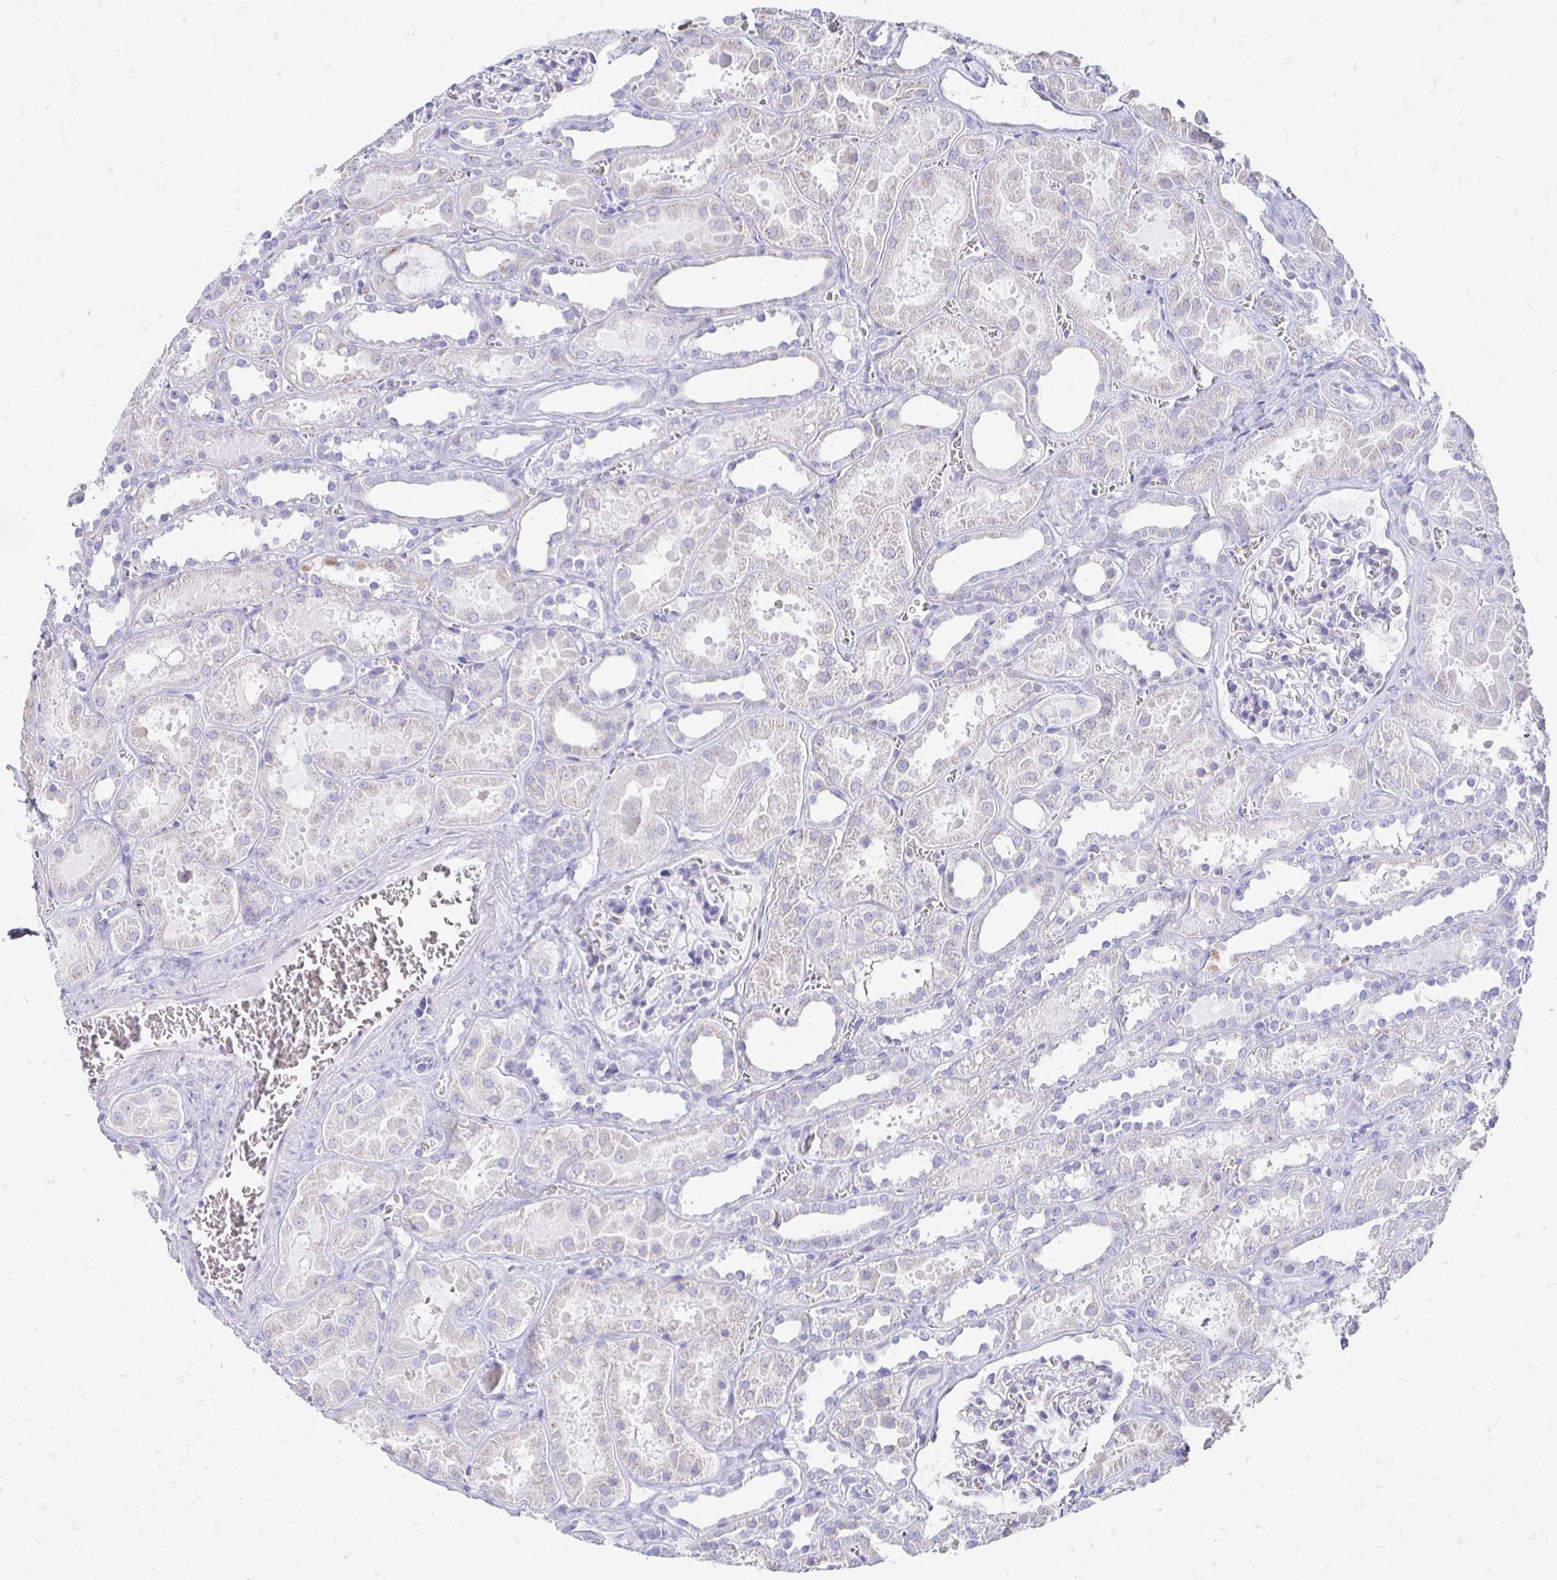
{"staining": {"intensity": "negative", "quantity": "none", "location": "none"}, "tissue": "kidney", "cell_type": "Cells in glomeruli", "image_type": "normal", "snomed": [{"axis": "morphology", "description": "Normal tissue, NOS"}, {"axis": "topography", "description": "Kidney"}], "caption": "Human kidney stained for a protein using IHC shows no staining in cells in glomeruli.", "gene": "PAGE4", "patient": {"sex": "female", "age": 41}}